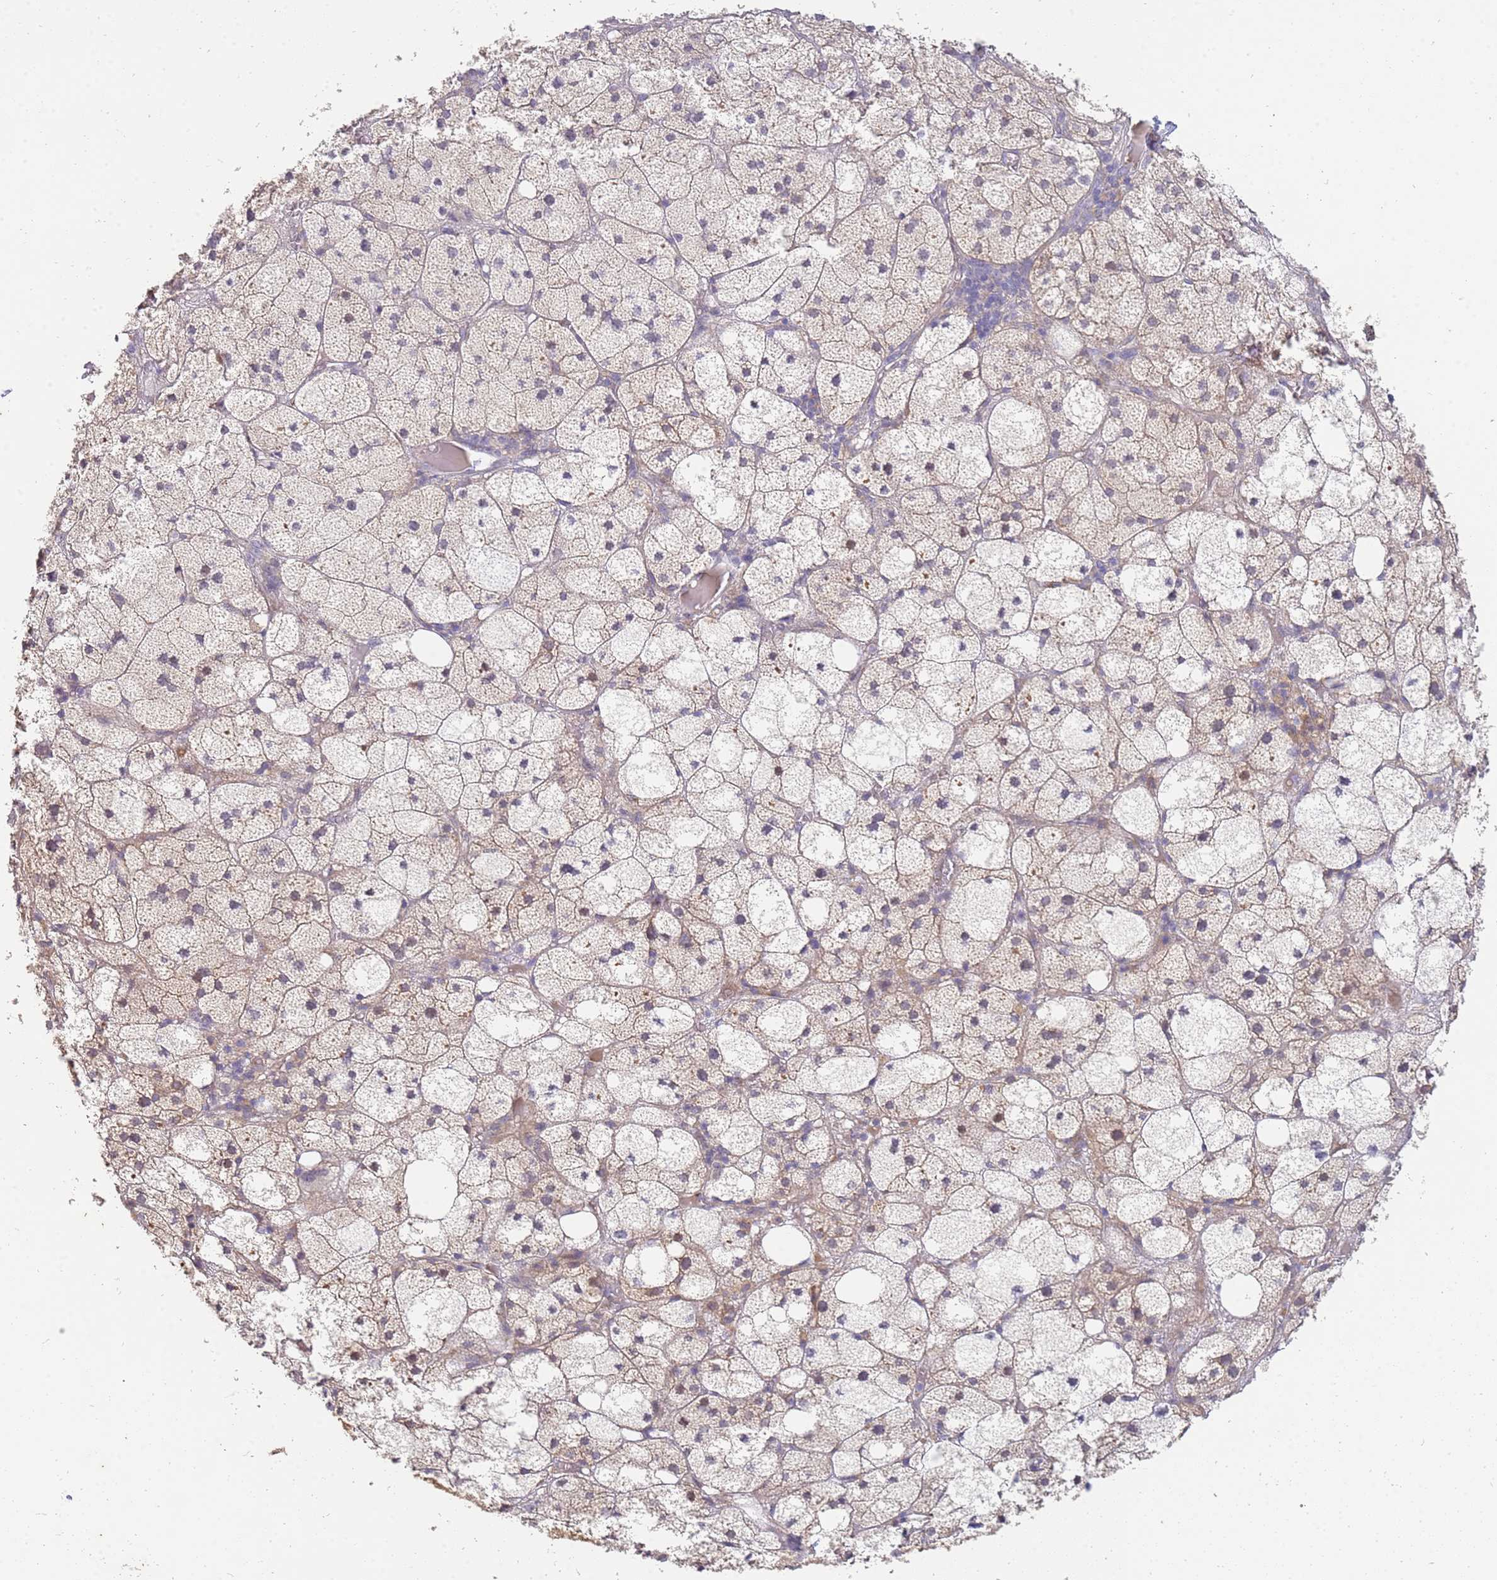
{"staining": {"intensity": "weak", "quantity": "<25%", "location": "cytoplasmic/membranous"}, "tissue": "adrenal gland", "cell_type": "Glandular cells", "image_type": "normal", "snomed": [{"axis": "morphology", "description": "Normal tissue, NOS"}, {"axis": "topography", "description": "Adrenal gland"}], "caption": "Human adrenal gland stained for a protein using immunohistochemistry (IHC) displays no positivity in glandular cells.", "gene": "NMUR2", "patient": {"sex": "female", "age": 61}}